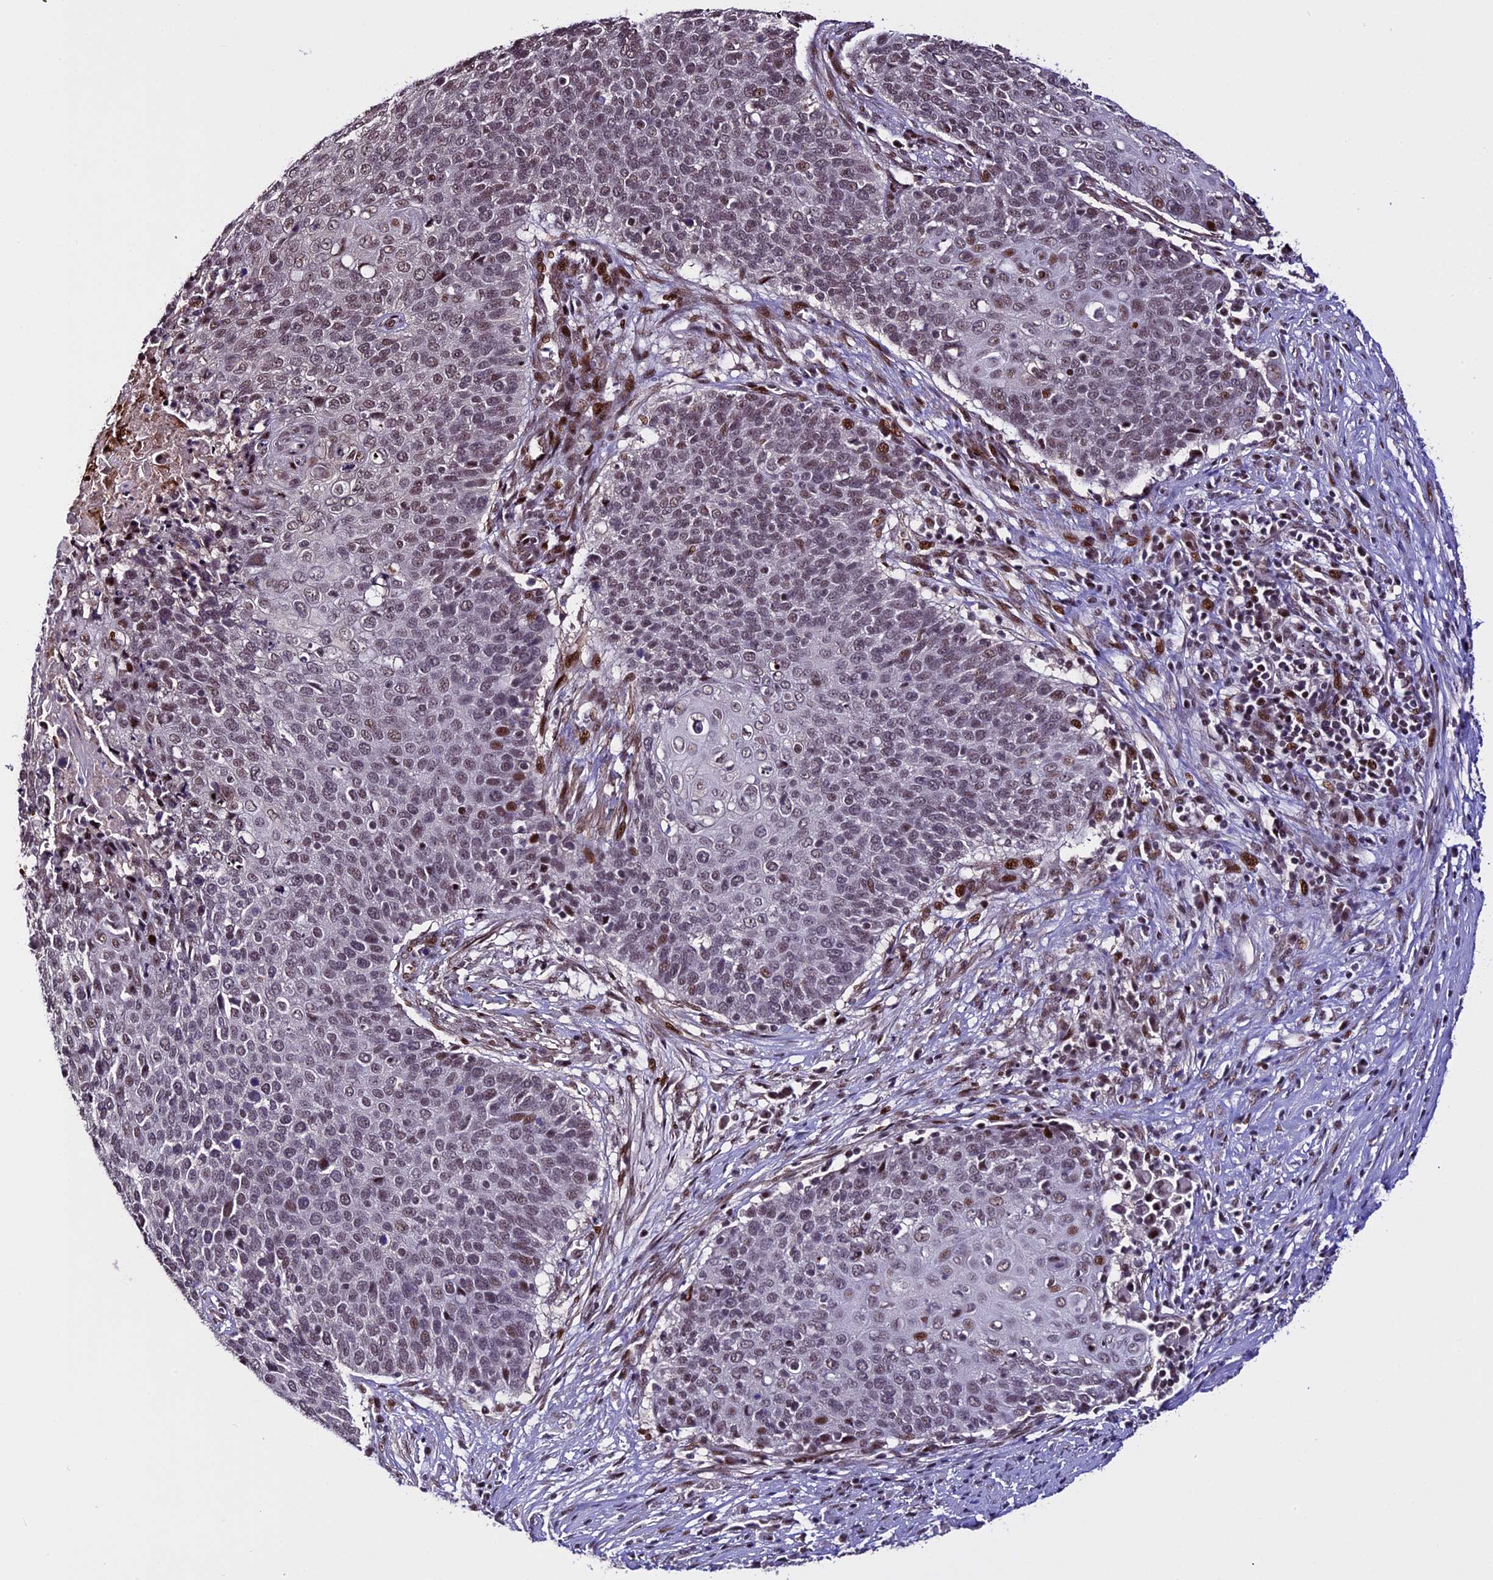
{"staining": {"intensity": "moderate", "quantity": "<25%", "location": "nuclear"}, "tissue": "cervical cancer", "cell_type": "Tumor cells", "image_type": "cancer", "snomed": [{"axis": "morphology", "description": "Squamous cell carcinoma, NOS"}, {"axis": "topography", "description": "Cervix"}], "caption": "A brown stain shows moderate nuclear positivity of a protein in human cervical cancer tumor cells.", "gene": "TCP11L2", "patient": {"sex": "female", "age": 39}}